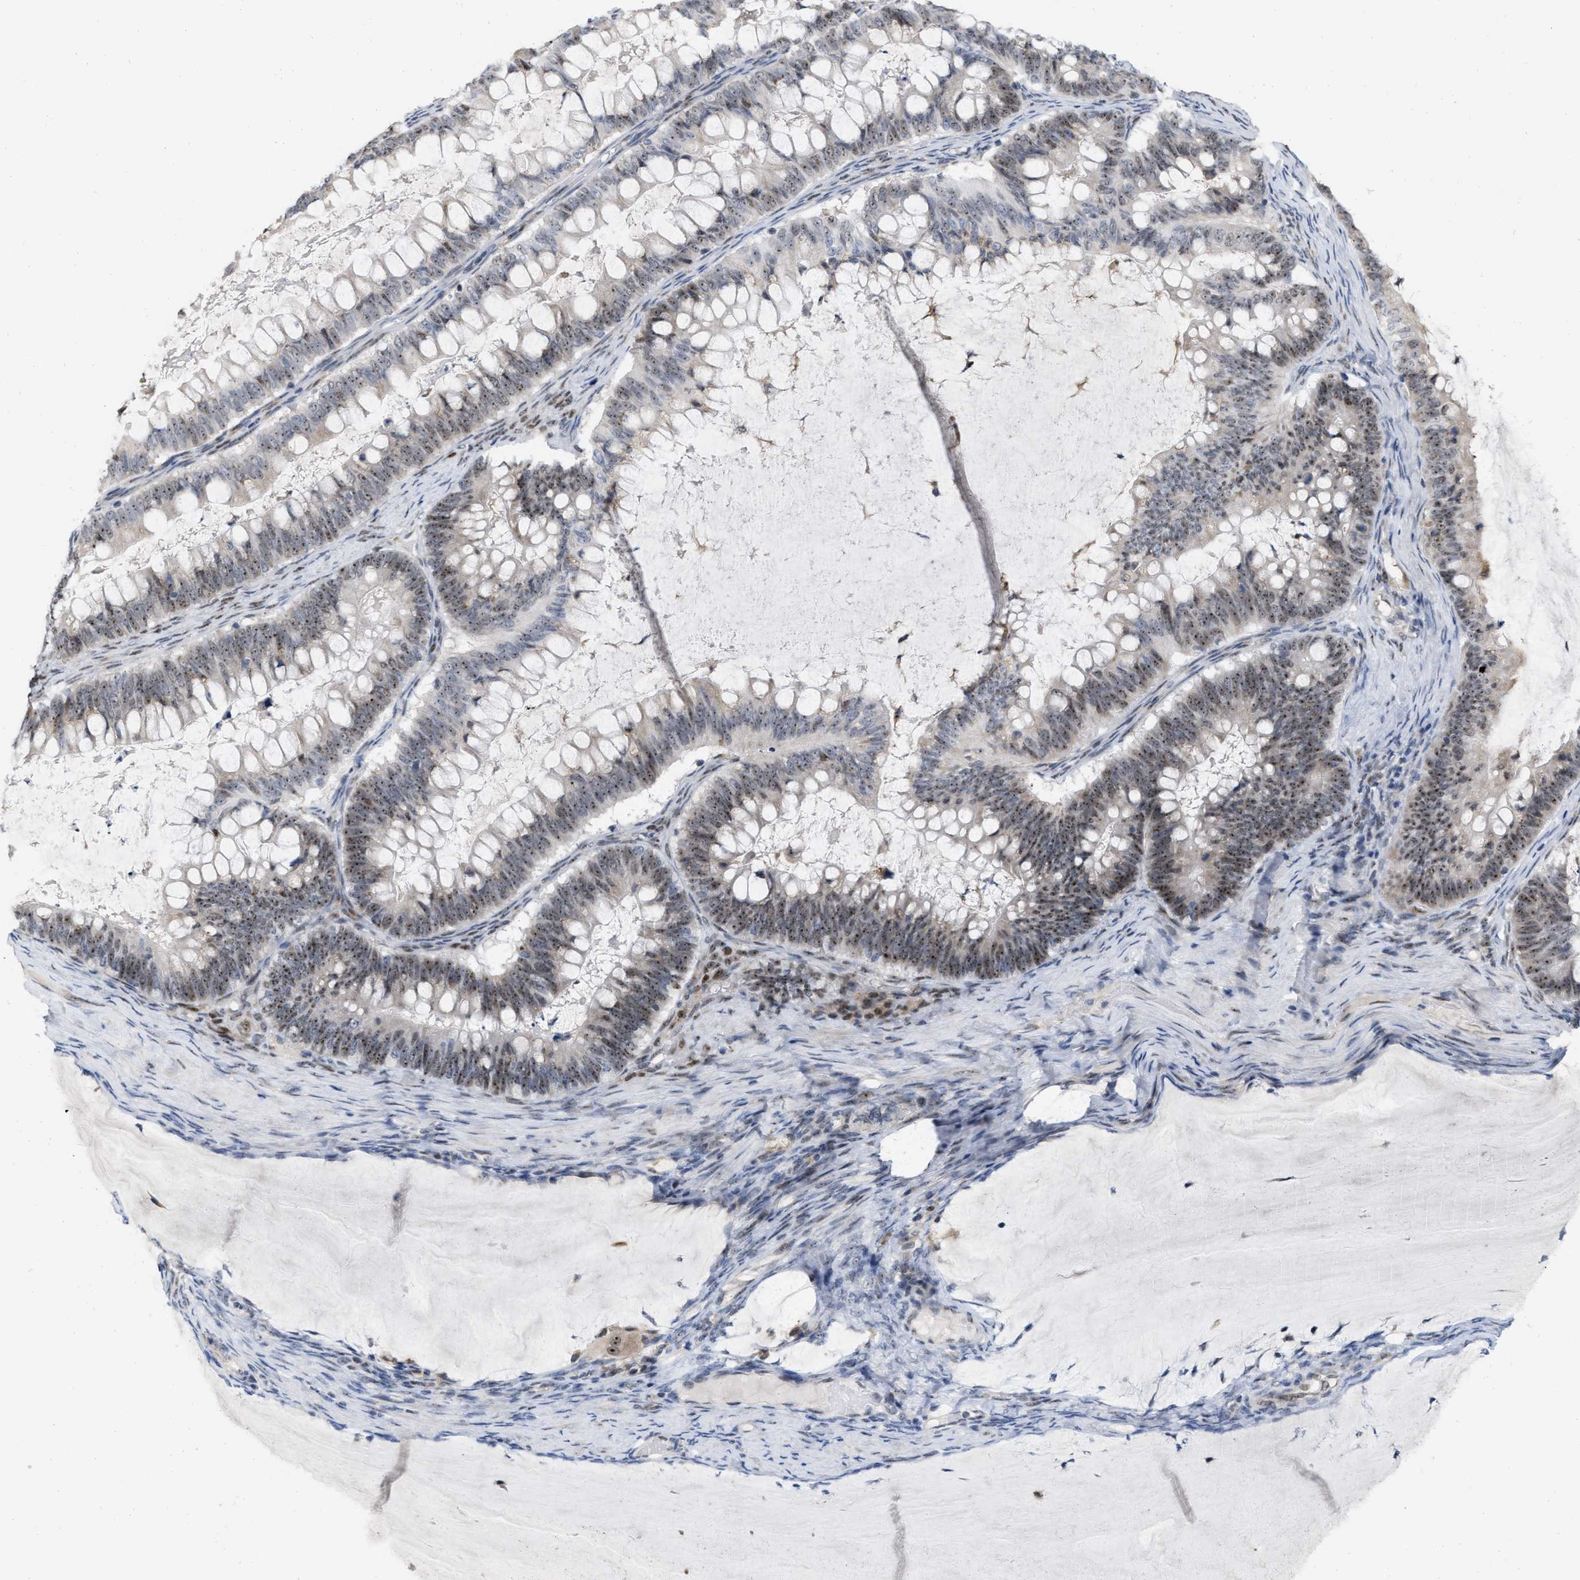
{"staining": {"intensity": "moderate", "quantity": ">75%", "location": "nuclear"}, "tissue": "ovarian cancer", "cell_type": "Tumor cells", "image_type": "cancer", "snomed": [{"axis": "morphology", "description": "Cystadenocarcinoma, mucinous, NOS"}, {"axis": "topography", "description": "Ovary"}], "caption": "A histopathology image of human ovarian cancer stained for a protein reveals moderate nuclear brown staining in tumor cells. (DAB (3,3'-diaminobenzidine) IHC with brightfield microscopy, high magnification).", "gene": "ELAC2", "patient": {"sex": "female", "age": 61}}